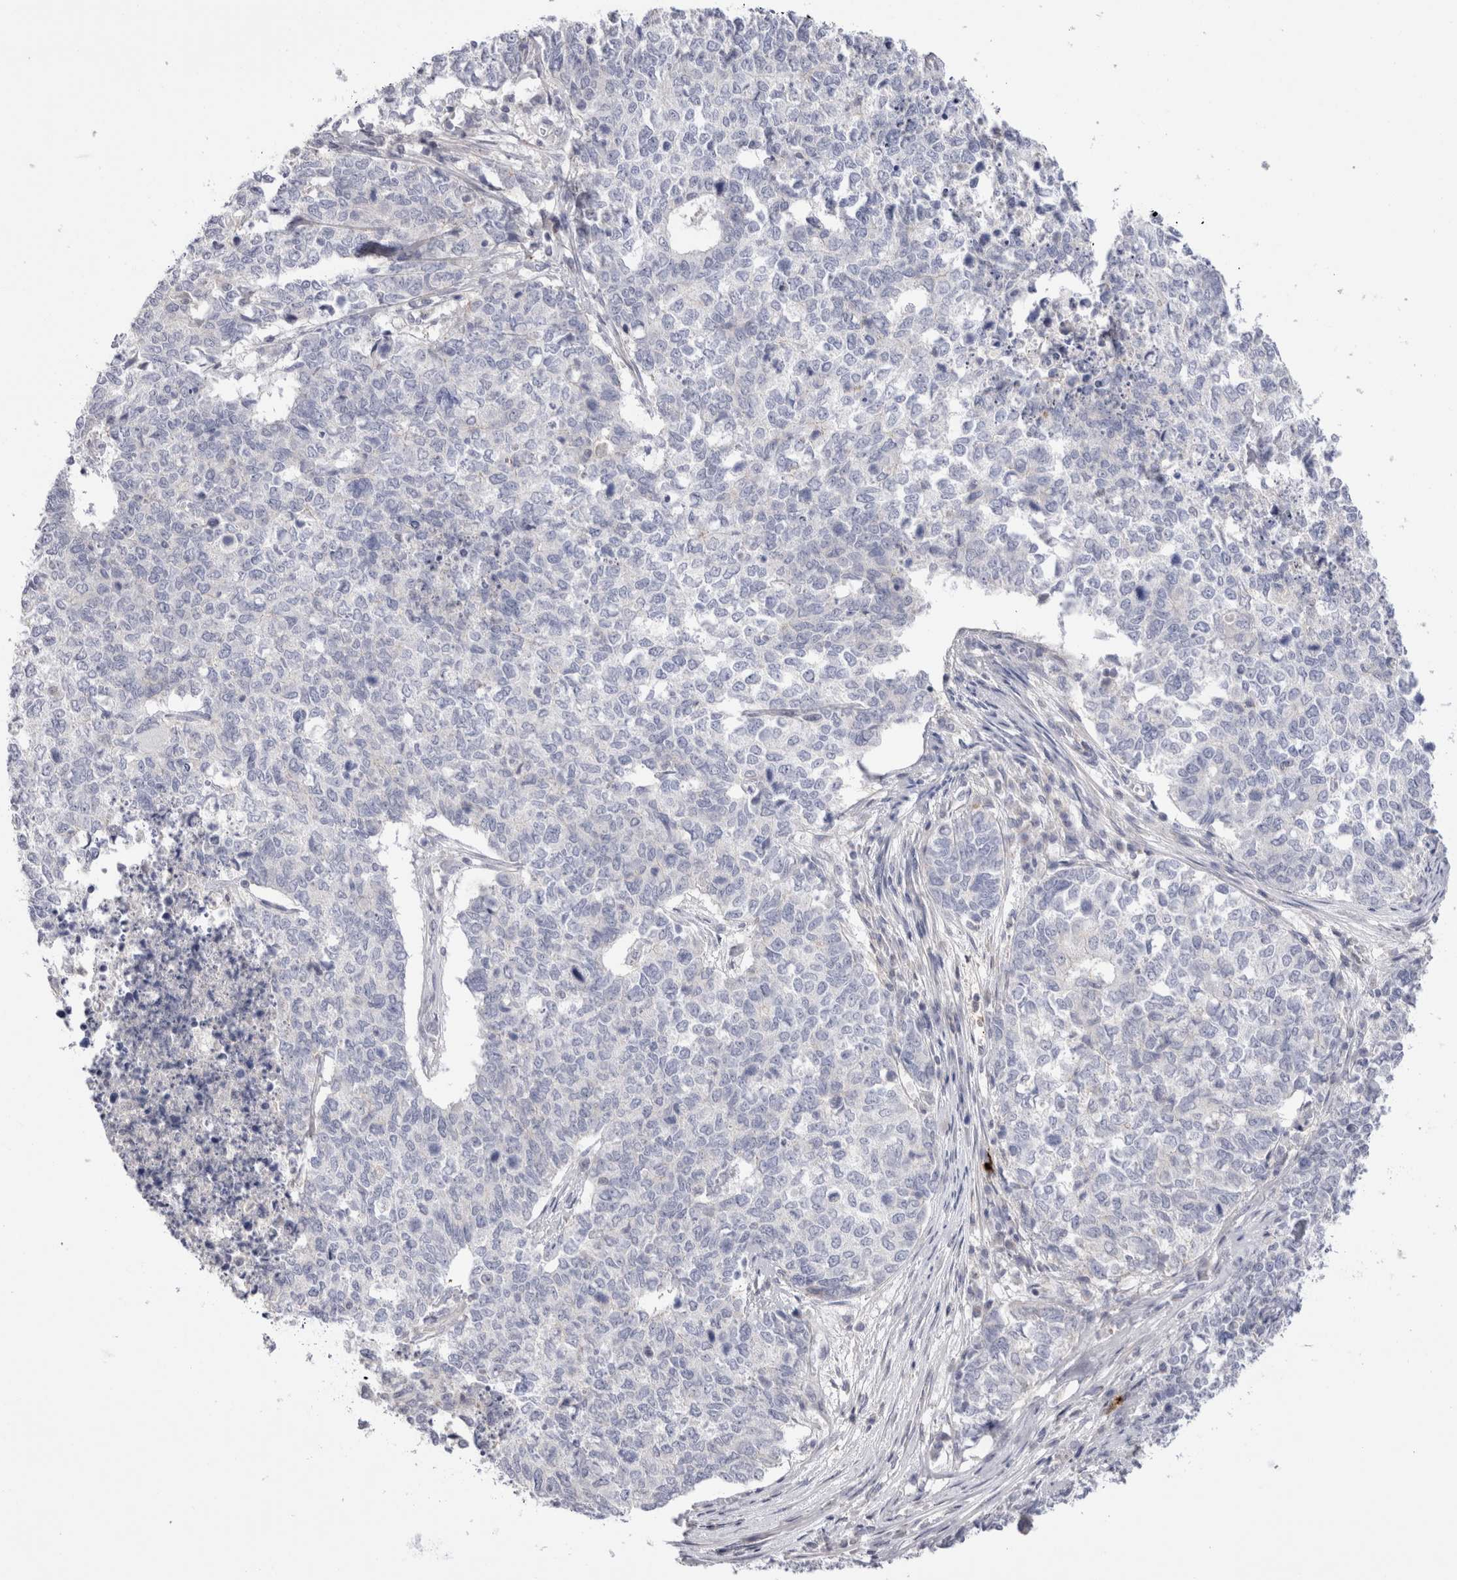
{"staining": {"intensity": "negative", "quantity": "none", "location": "none"}, "tissue": "cervical cancer", "cell_type": "Tumor cells", "image_type": "cancer", "snomed": [{"axis": "morphology", "description": "Squamous cell carcinoma, NOS"}, {"axis": "topography", "description": "Cervix"}], "caption": "Image shows no protein staining in tumor cells of cervical squamous cell carcinoma tissue.", "gene": "SPINK2", "patient": {"sex": "female", "age": 63}}